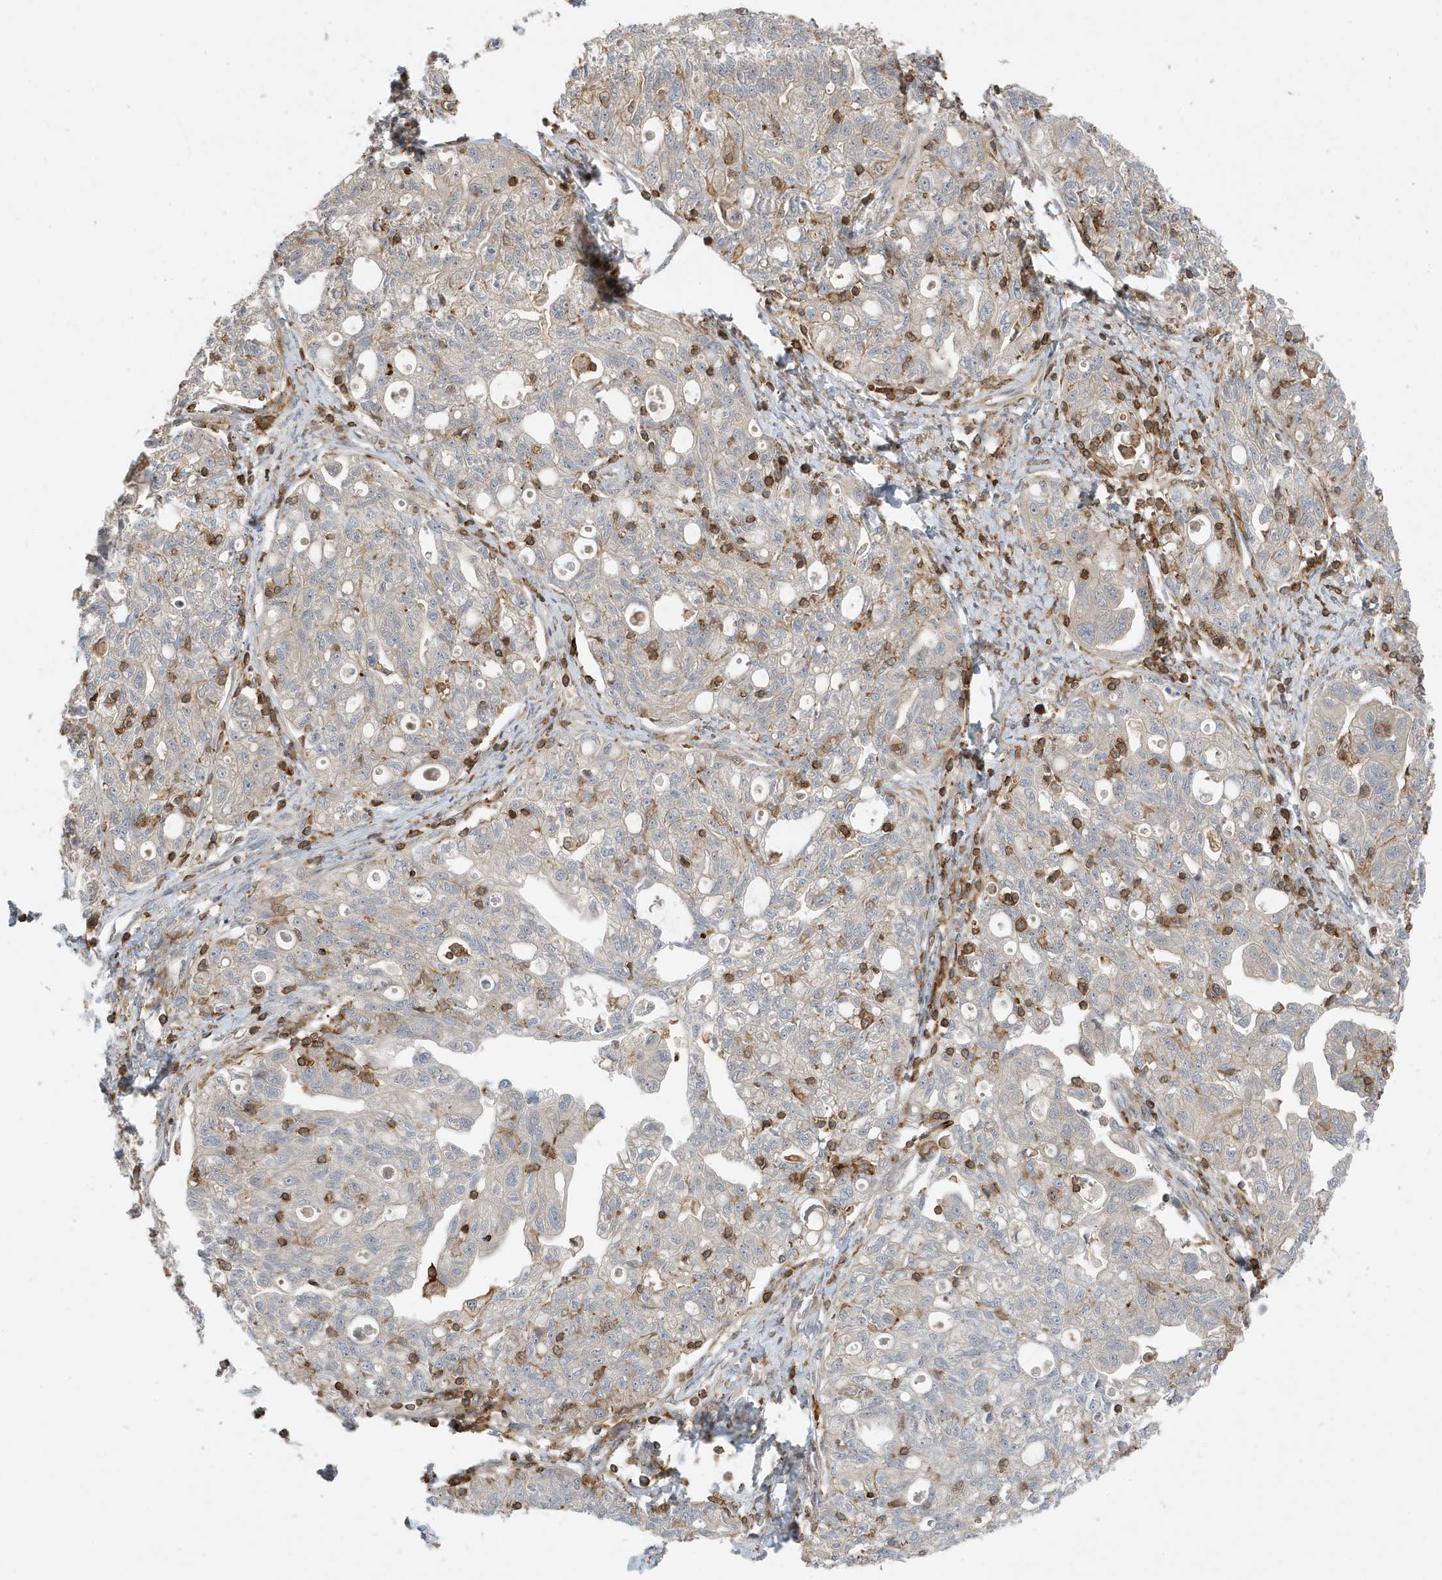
{"staining": {"intensity": "negative", "quantity": "none", "location": "none"}, "tissue": "ovarian cancer", "cell_type": "Tumor cells", "image_type": "cancer", "snomed": [{"axis": "morphology", "description": "Carcinoma, NOS"}, {"axis": "morphology", "description": "Cystadenocarcinoma, serous, NOS"}, {"axis": "topography", "description": "Ovary"}], "caption": "IHC image of neoplastic tissue: carcinoma (ovarian) stained with DAB (3,3'-diaminobenzidine) displays no significant protein expression in tumor cells.", "gene": "TATDN3", "patient": {"sex": "female", "age": 69}}